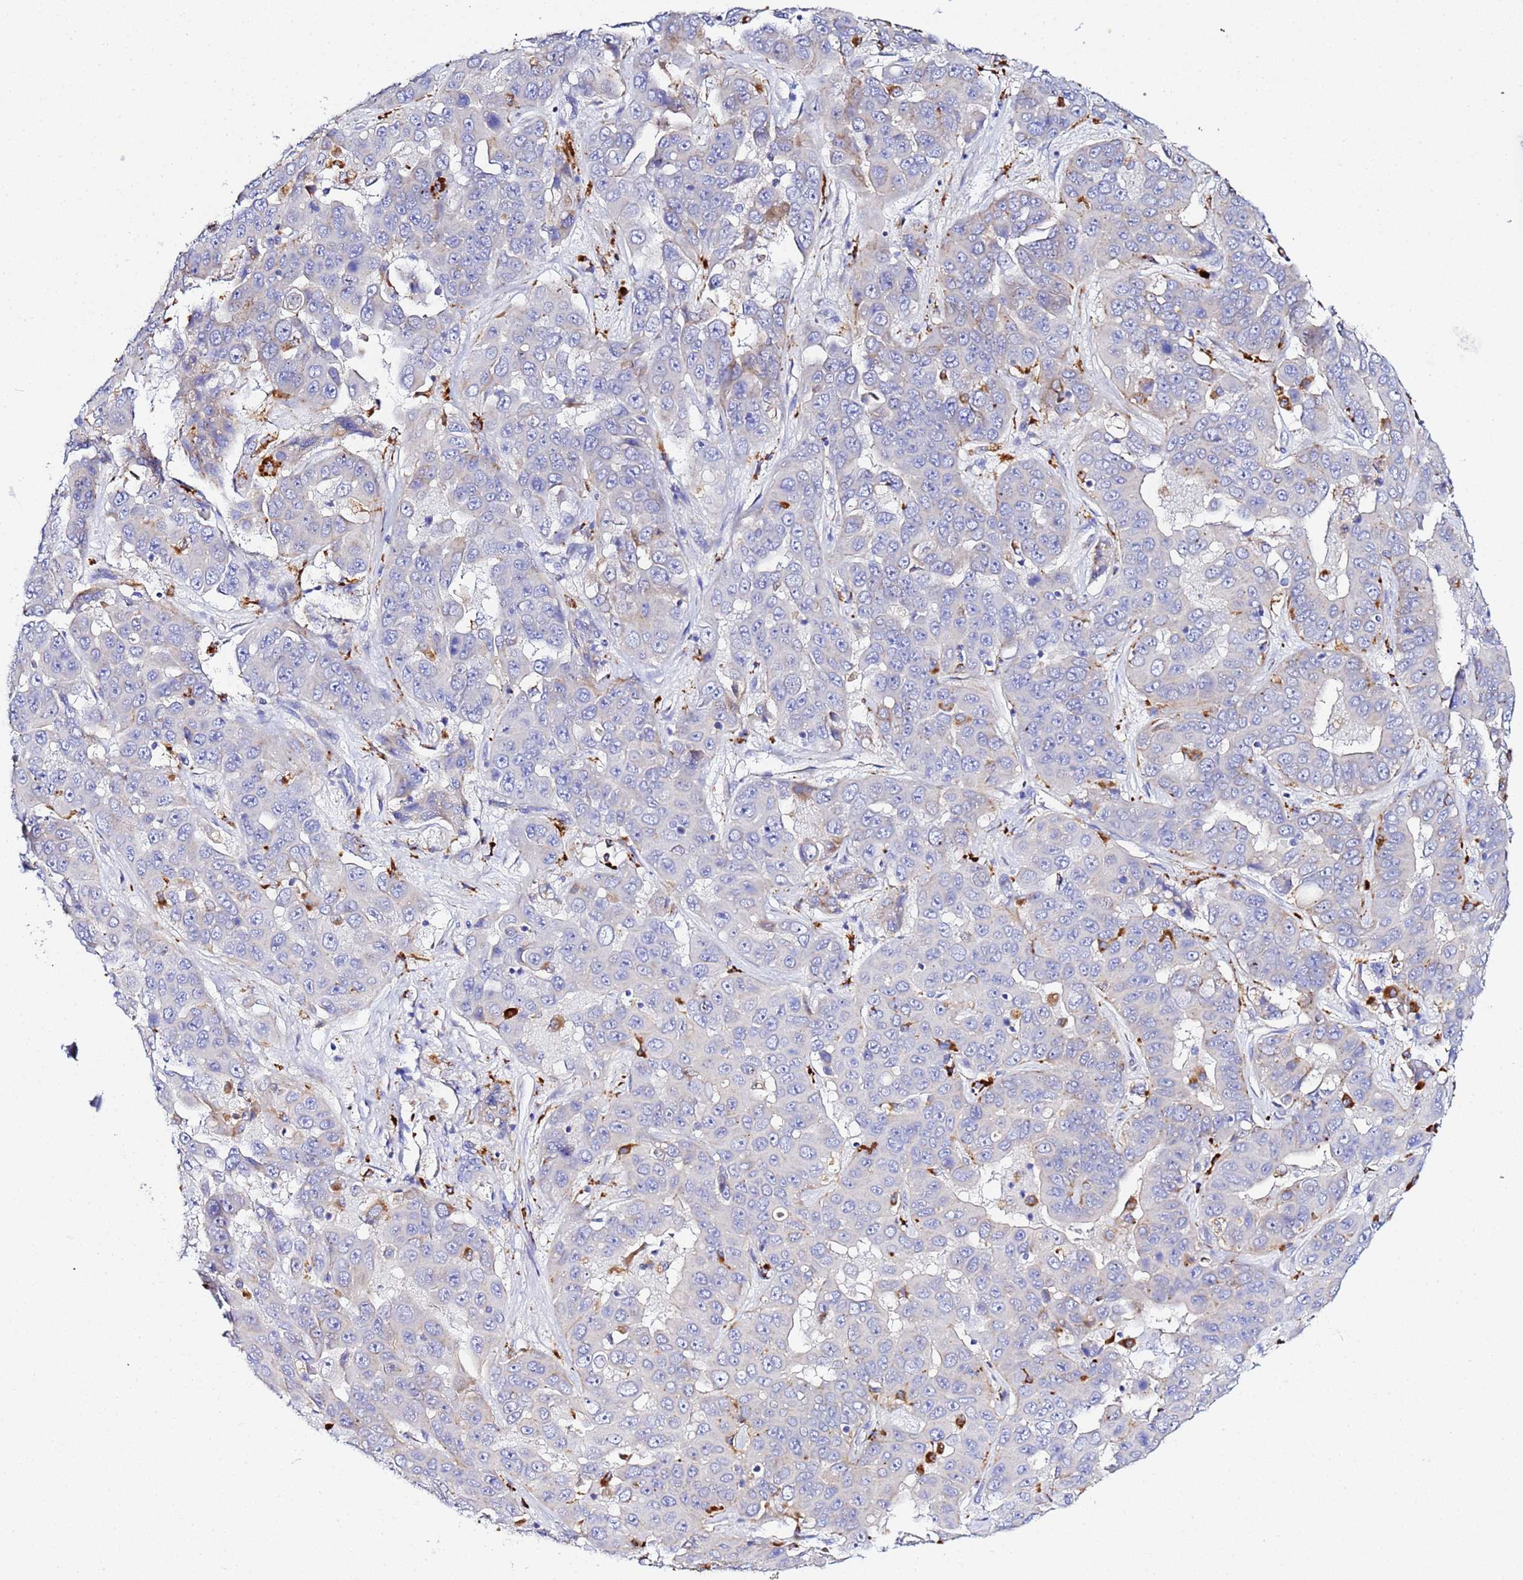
{"staining": {"intensity": "negative", "quantity": "none", "location": "none"}, "tissue": "liver cancer", "cell_type": "Tumor cells", "image_type": "cancer", "snomed": [{"axis": "morphology", "description": "Cholangiocarcinoma"}, {"axis": "topography", "description": "Liver"}], "caption": "Liver cancer was stained to show a protein in brown. There is no significant positivity in tumor cells.", "gene": "VTI1B", "patient": {"sex": "female", "age": 52}}